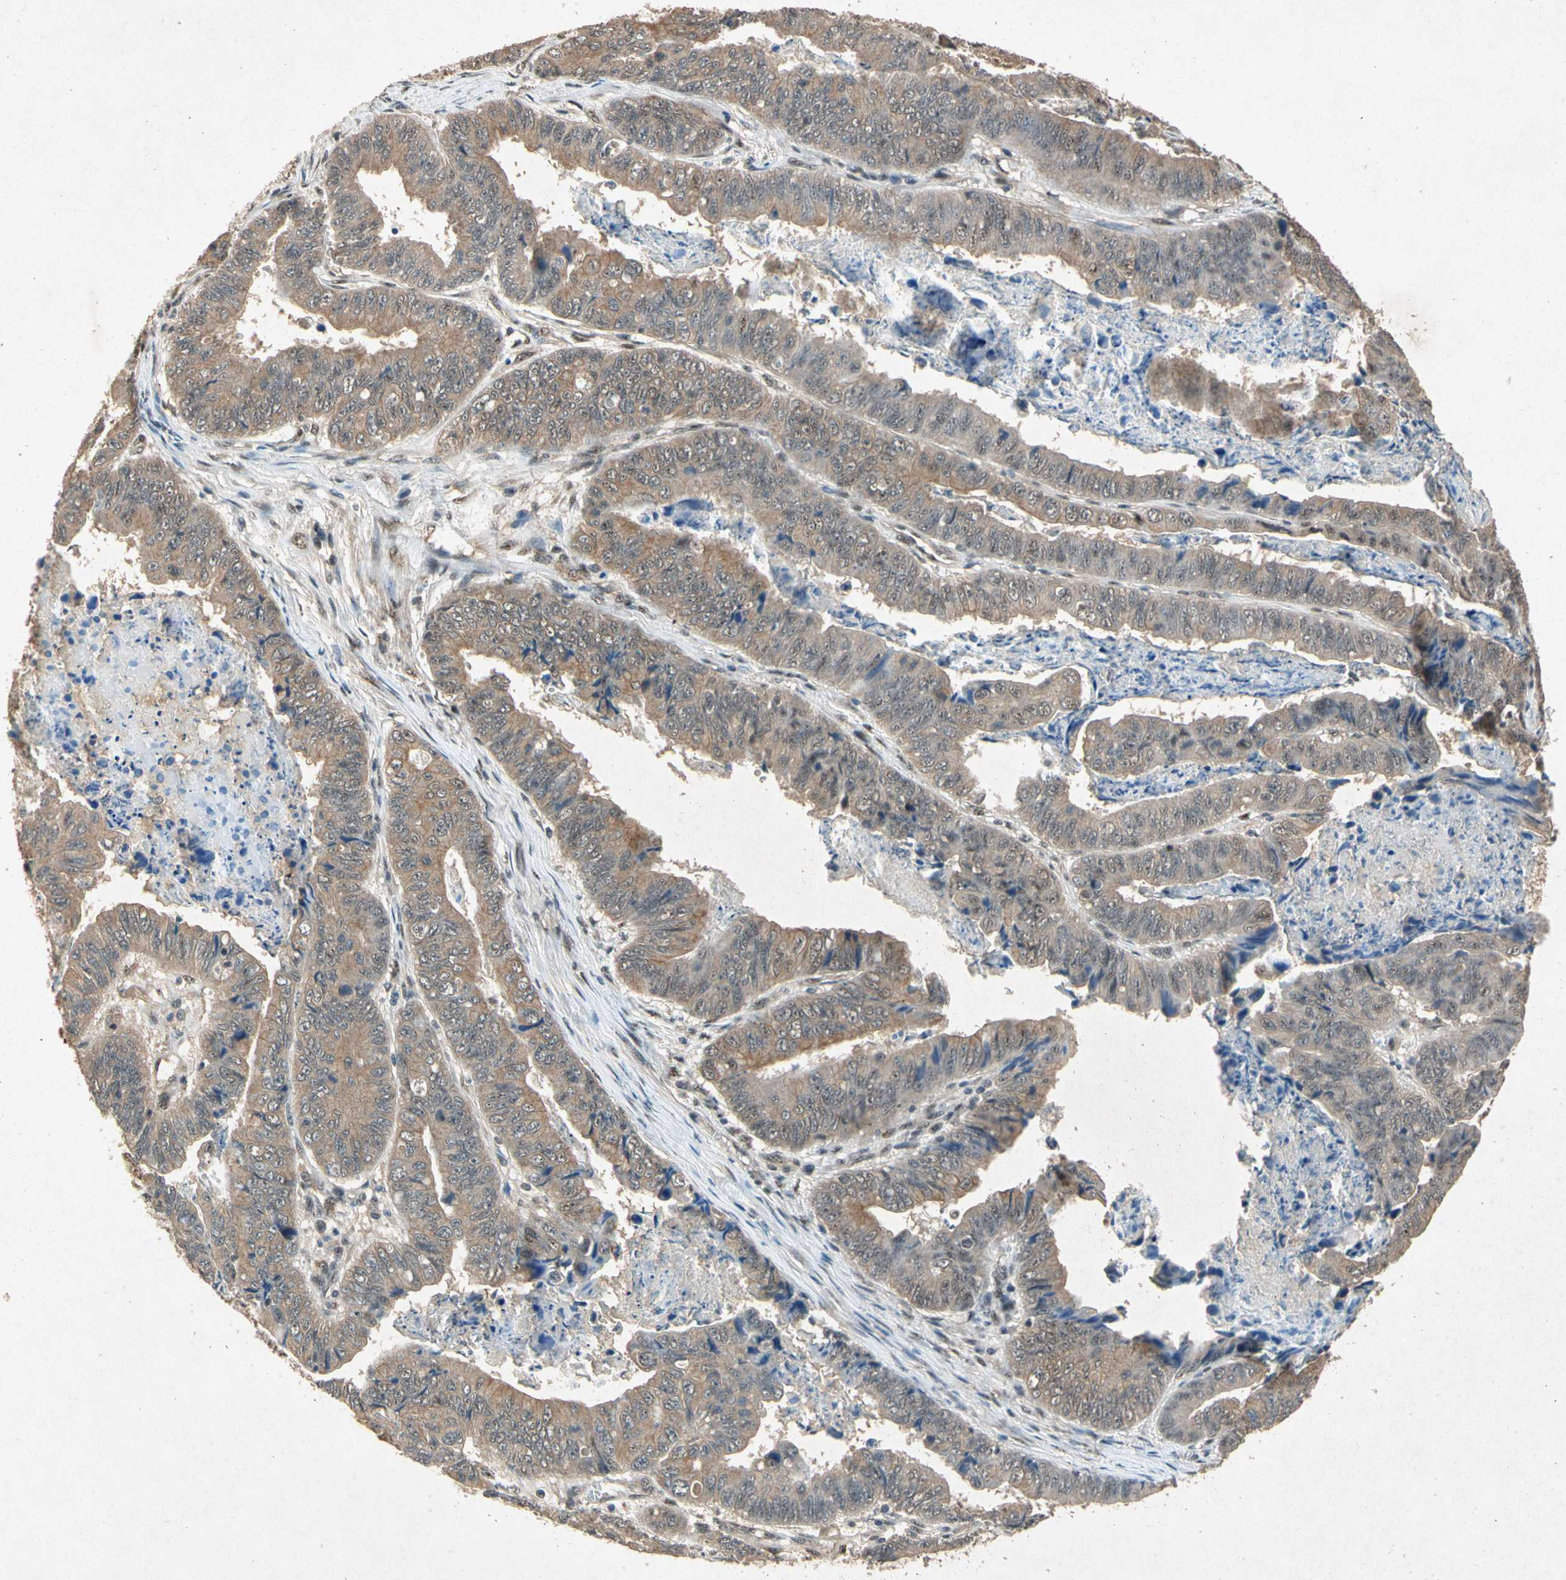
{"staining": {"intensity": "moderate", "quantity": "25%-75%", "location": "cytoplasmic/membranous,nuclear"}, "tissue": "stomach cancer", "cell_type": "Tumor cells", "image_type": "cancer", "snomed": [{"axis": "morphology", "description": "Adenocarcinoma, NOS"}, {"axis": "topography", "description": "Stomach, lower"}], "caption": "Protein expression analysis of human stomach cancer (adenocarcinoma) reveals moderate cytoplasmic/membranous and nuclear expression in about 25%-75% of tumor cells. The staining was performed using DAB to visualize the protein expression in brown, while the nuclei were stained in blue with hematoxylin (Magnification: 20x).", "gene": "PML", "patient": {"sex": "male", "age": 77}}